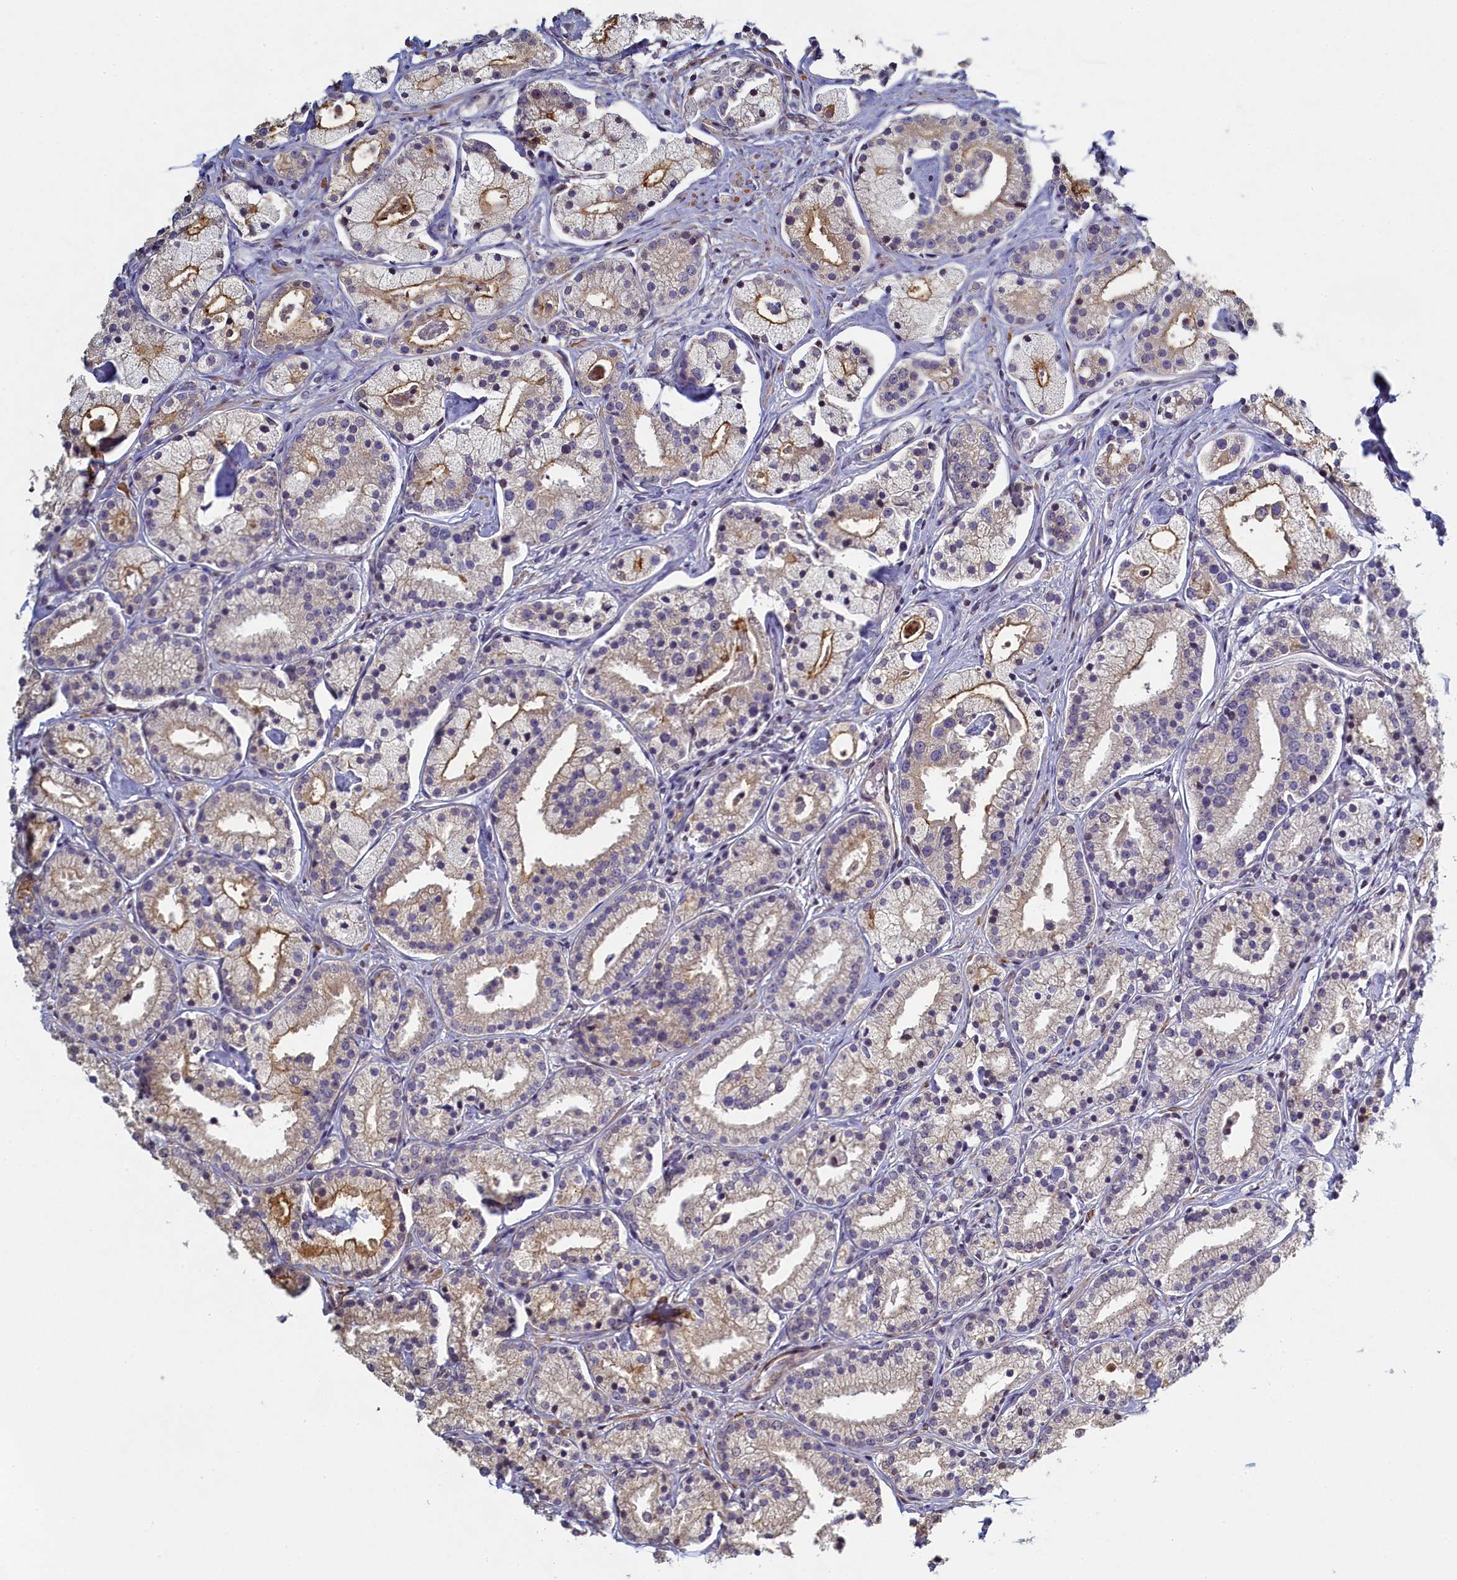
{"staining": {"intensity": "moderate", "quantity": "<25%", "location": "cytoplasmic/membranous"}, "tissue": "prostate cancer", "cell_type": "Tumor cells", "image_type": "cancer", "snomed": [{"axis": "morphology", "description": "Adenocarcinoma, High grade"}, {"axis": "topography", "description": "Prostate"}], "caption": "Immunohistochemistry (DAB) staining of human prostate cancer (high-grade adenocarcinoma) displays moderate cytoplasmic/membranous protein positivity in about <25% of tumor cells.", "gene": "DIXDC1", "patient": {"sex": "male", "age": 69}}